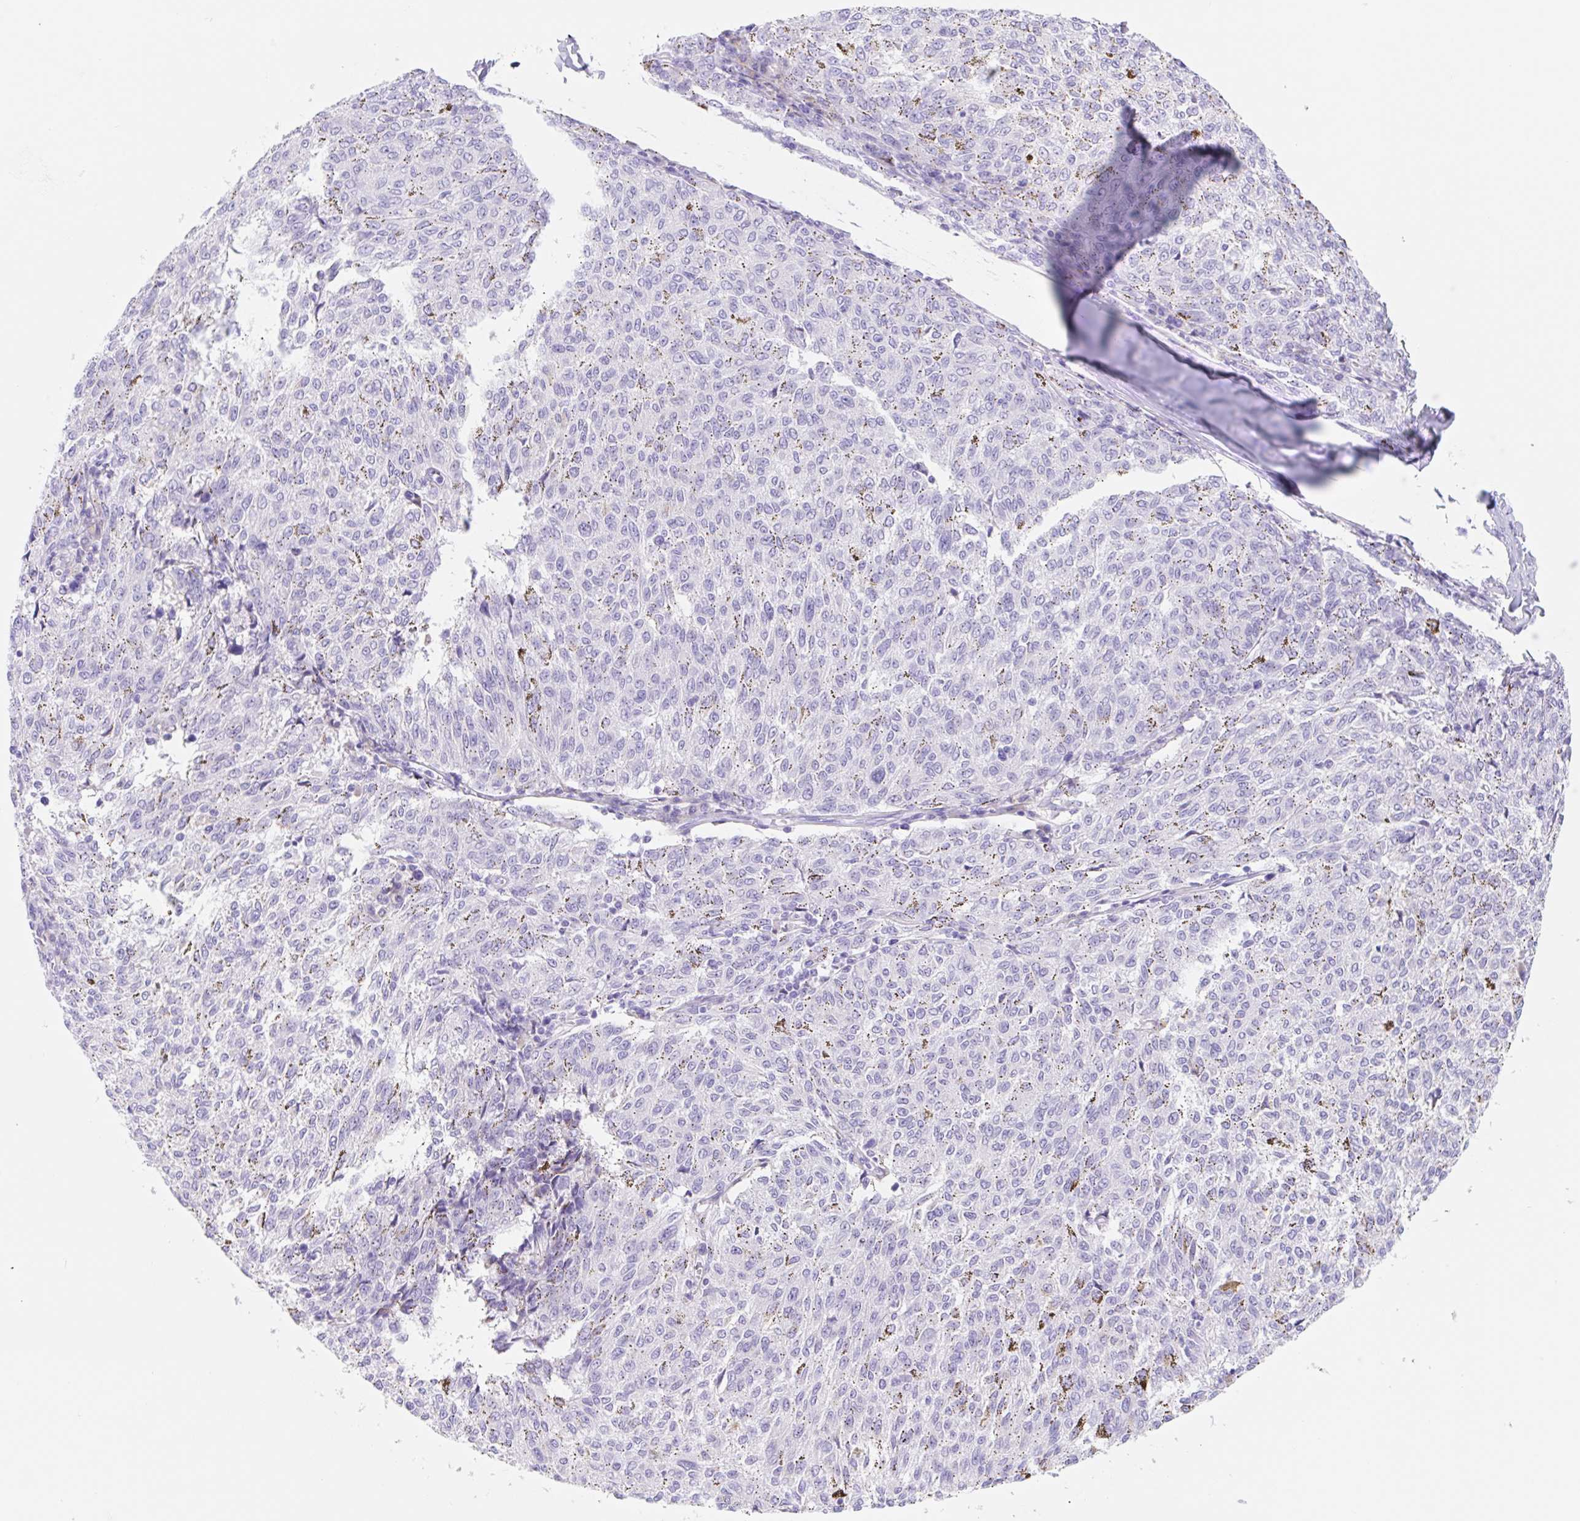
{"staining": {"intensity": "negative", "quantity": "none", "location": "none"}, "tissue": "melanoma", "cell_type": "Tumor cells", "image_type": "cancer", "snomed": [{"axis": "morphology", "description": "Malignant melanoma, NOS"}, {"axis": "topography", "description": "Skin"}], "caption": "Immunohistochemical staining of human melanoma shows no significant staining in tumor cells.", "gene": "KLK8", "patient": {"sex": "female", "age": 72}}